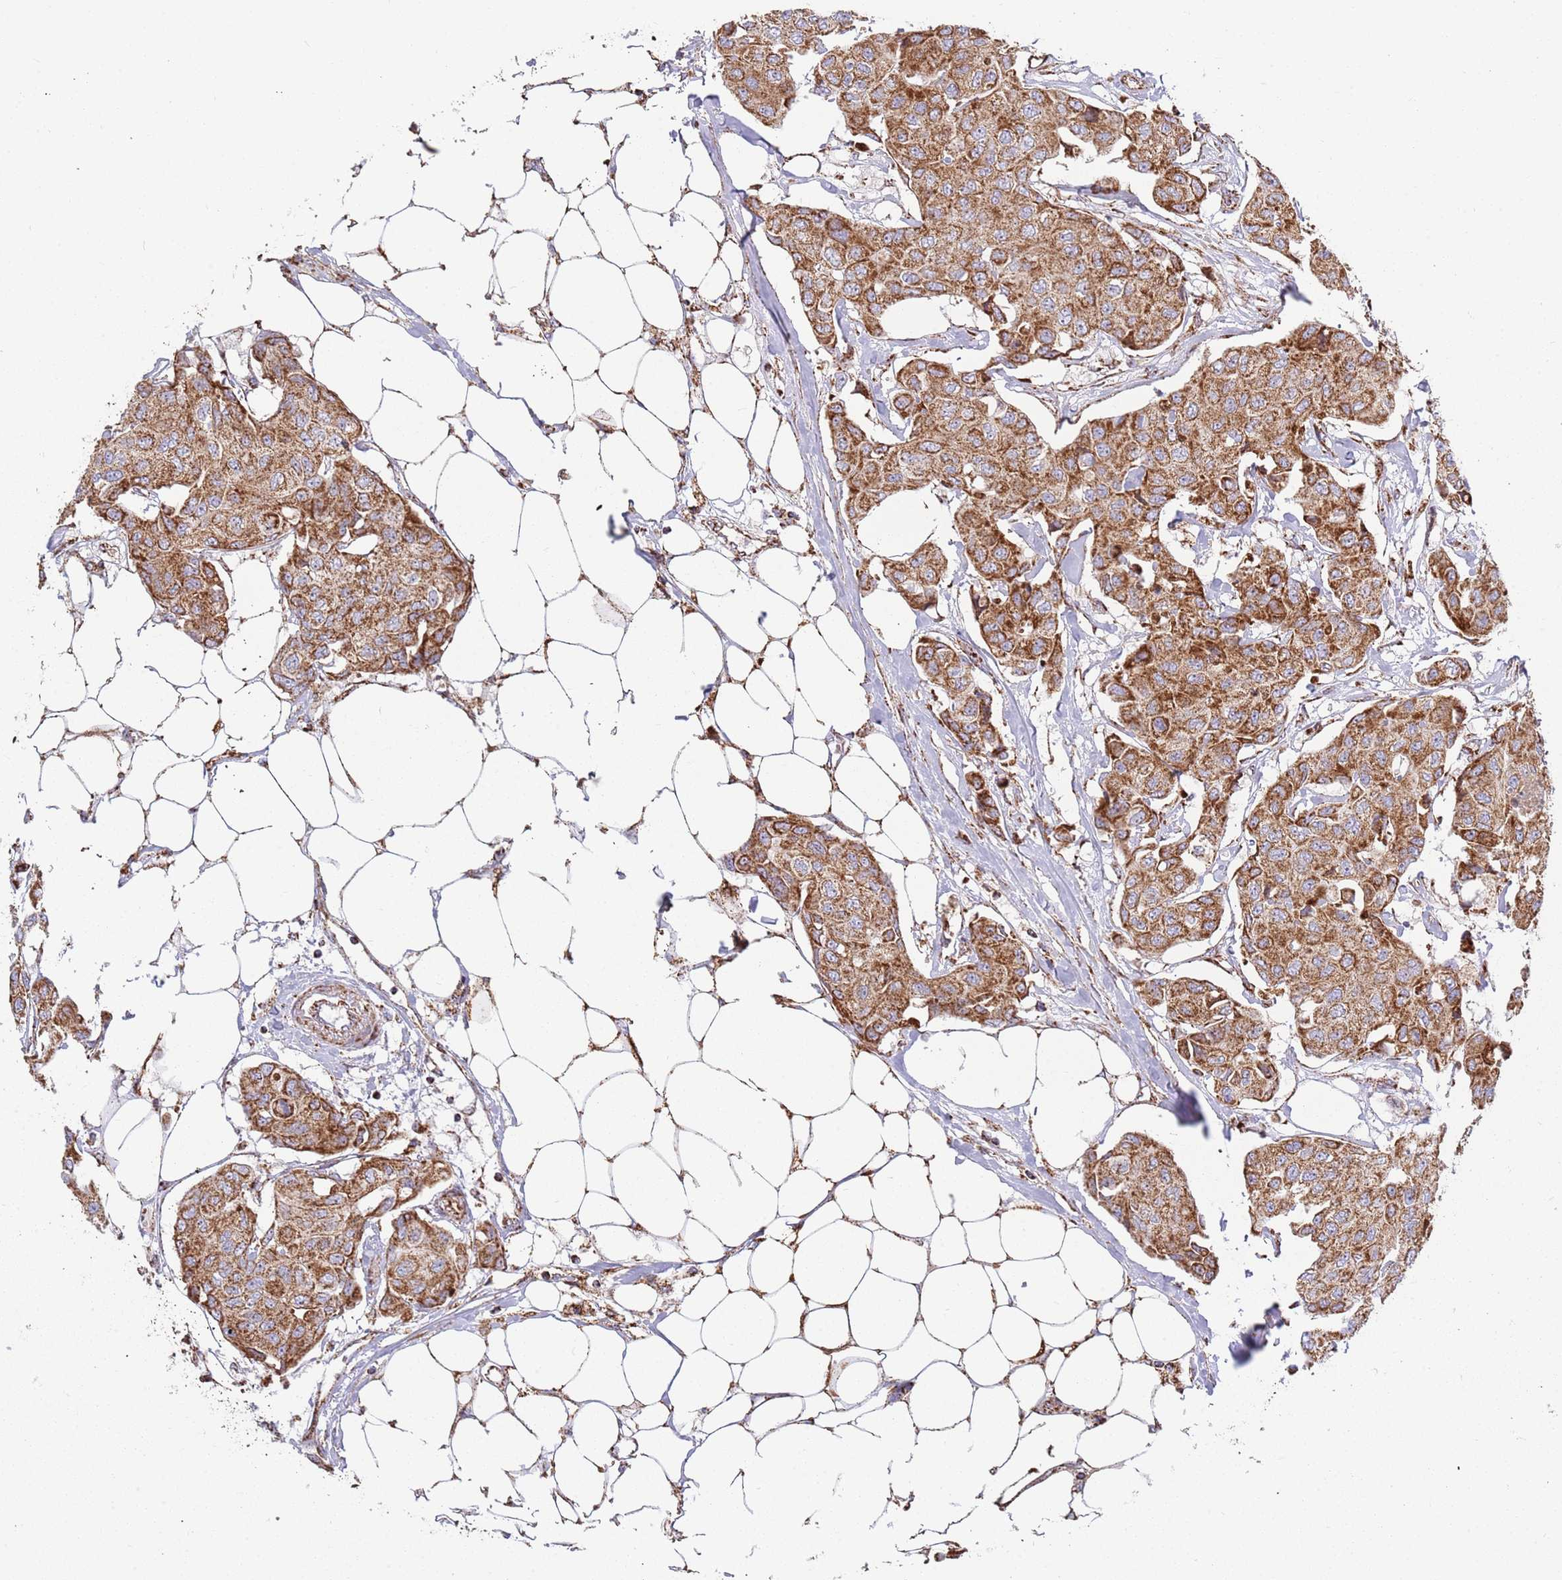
{"staining": {"intensity": "moderate", "quantity": ">75%", "location": "cytoplasmic/membranous"}, "tissue": "breast cancer", "cell_type": "Tumor cells", "image_type": "cancer", "snomed": [{"axis": "morphology", "description": "Duct carcinoma"}, {"axis": "topography", "description": "Breast"}, {"axis": "topography", "description": "Lymph node"}], "caption": "Brown immunohistochemical staining in breast intraductal carcinoma exhibits moderate cytoplasmic/membranous positivity in about >75% of tumor cells. (IHC, brightfield microscopy, high magnification).", "gene": "ATP5PD", "patient": {"sex": "female", "age": 80}}